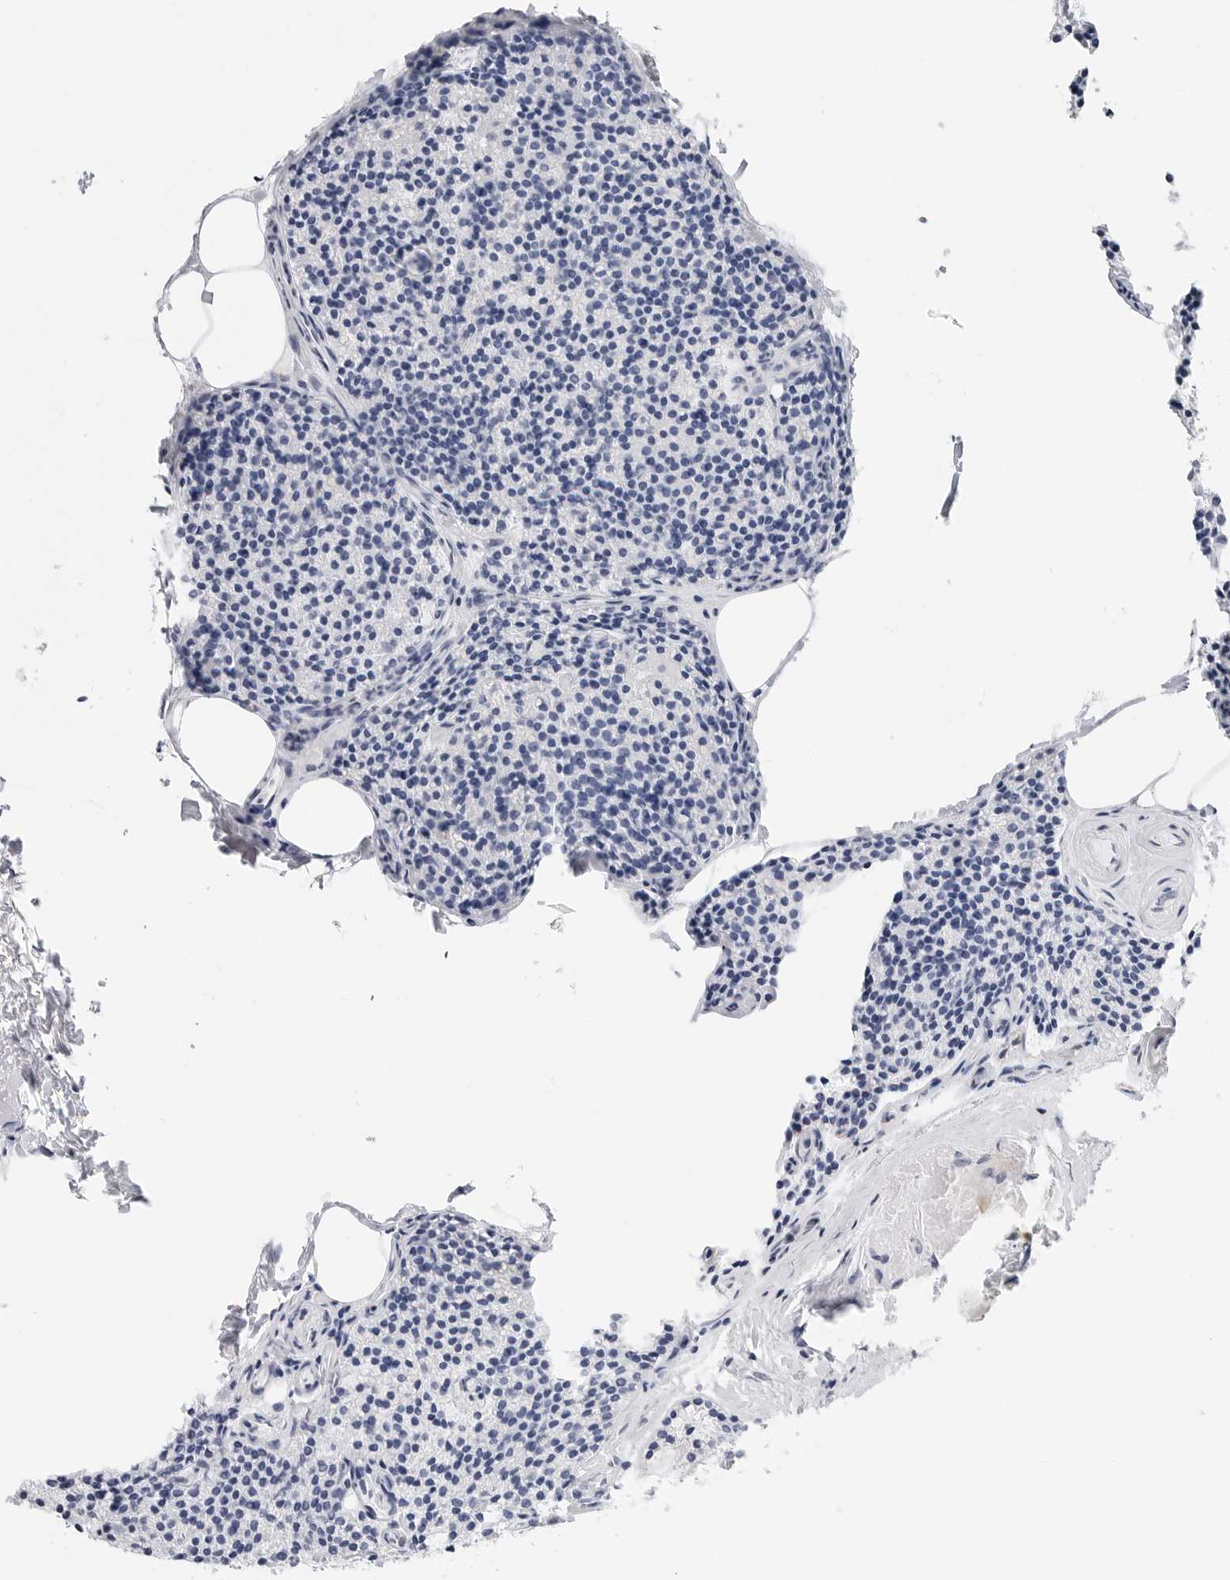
{"staining": {"intensity": "negative", "quantity": "none", "location": "none"}, "tissue": "parathyroid gland", "cell_type": "Glandular cells", "image_type": "normal", "snomed": [{"axis": "morphology", "description": "Normal tissue, NOS"}, {"axis": "topography", "description": "Parathyroid gland"}], "caption": "Glandular cells show no significant expression in normal parathyroid gland. The staining is performed using DAB (3,3'-diaminobenzidine) brown chromogen with nuclei counter-stained in using hematoxylin.", "gene": "SLC19A1", "patient": {"sex": "female", "age": 71}}